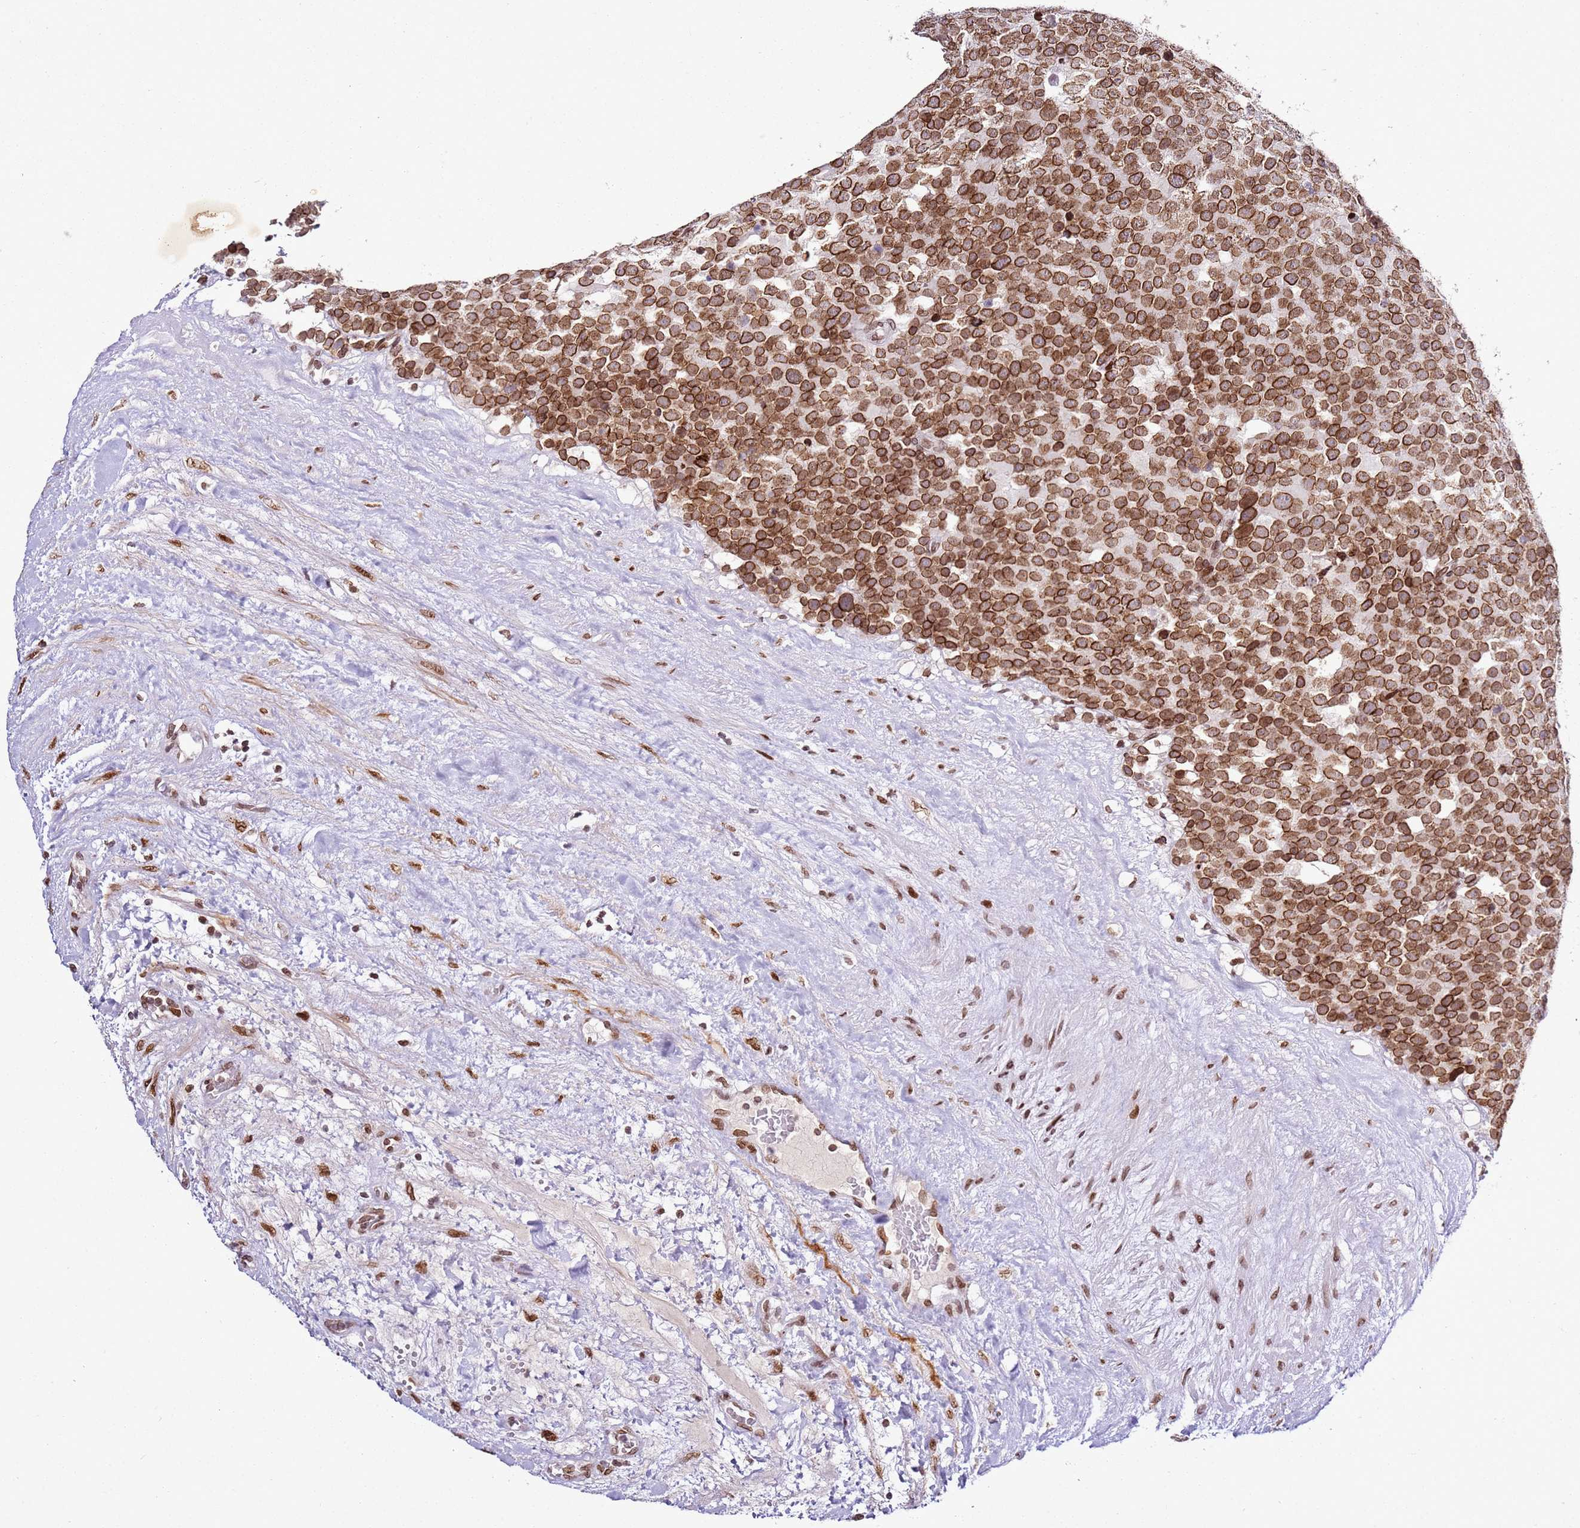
{"staining": {"intensity": "strong", "quantity": ">75%", "location": "cytoplasmic/membranous,nuclear"}, "tissue": "testis cancer", "cell_type": "Tumor cells", "image_type": "cancer", "snomed": [{"axis": "morphology", "description": "Seminoma, NOS"}, {"axis": "topography", "description": "Testis"}], "caption": "Immunohistochemical staining of human seminoma (testis) displays high levels of strong cytoplasmic/membranous and nuclear protein expression in approximately >75% of tumor cells.", "gene": "POU6F1", "patient": {"sex": "male", "age": 71}}